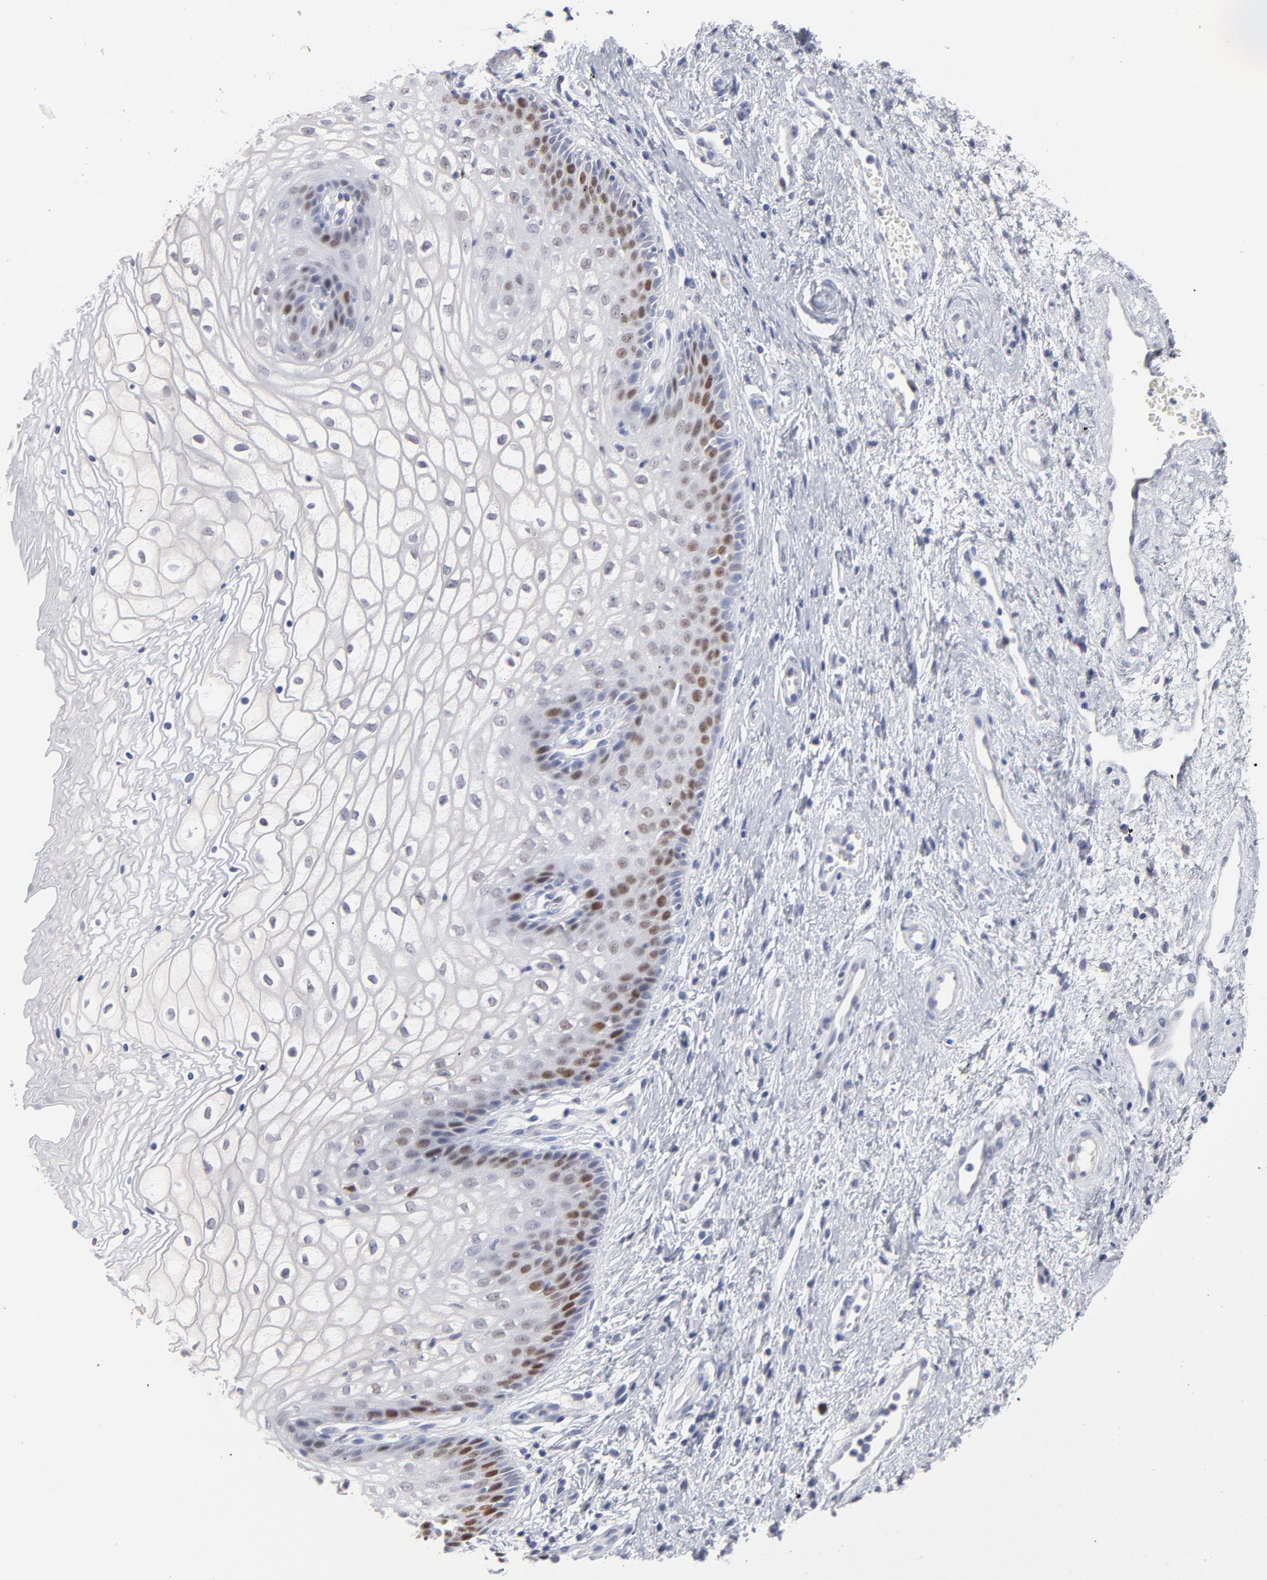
{"staining": {"intensity": "strong", "quantity": "<25%", "location": "nuclear"}, "tissue": "vagina", "cell_type": "Squamous epithelial cells", "image_type": "normal", "snomed": [{"axis": "morphology", "description": "Normal tissue, NOS"}, {"axis": "topography", "description": "Vagina"}], "caption": "This is a histology image of immunohistochemistry staining of normal vagina, which shows strong staining in the nuclear of squamous epithelial cells.", "gene": "MCM7", "patient": {"sex": "female", "age": 34}}